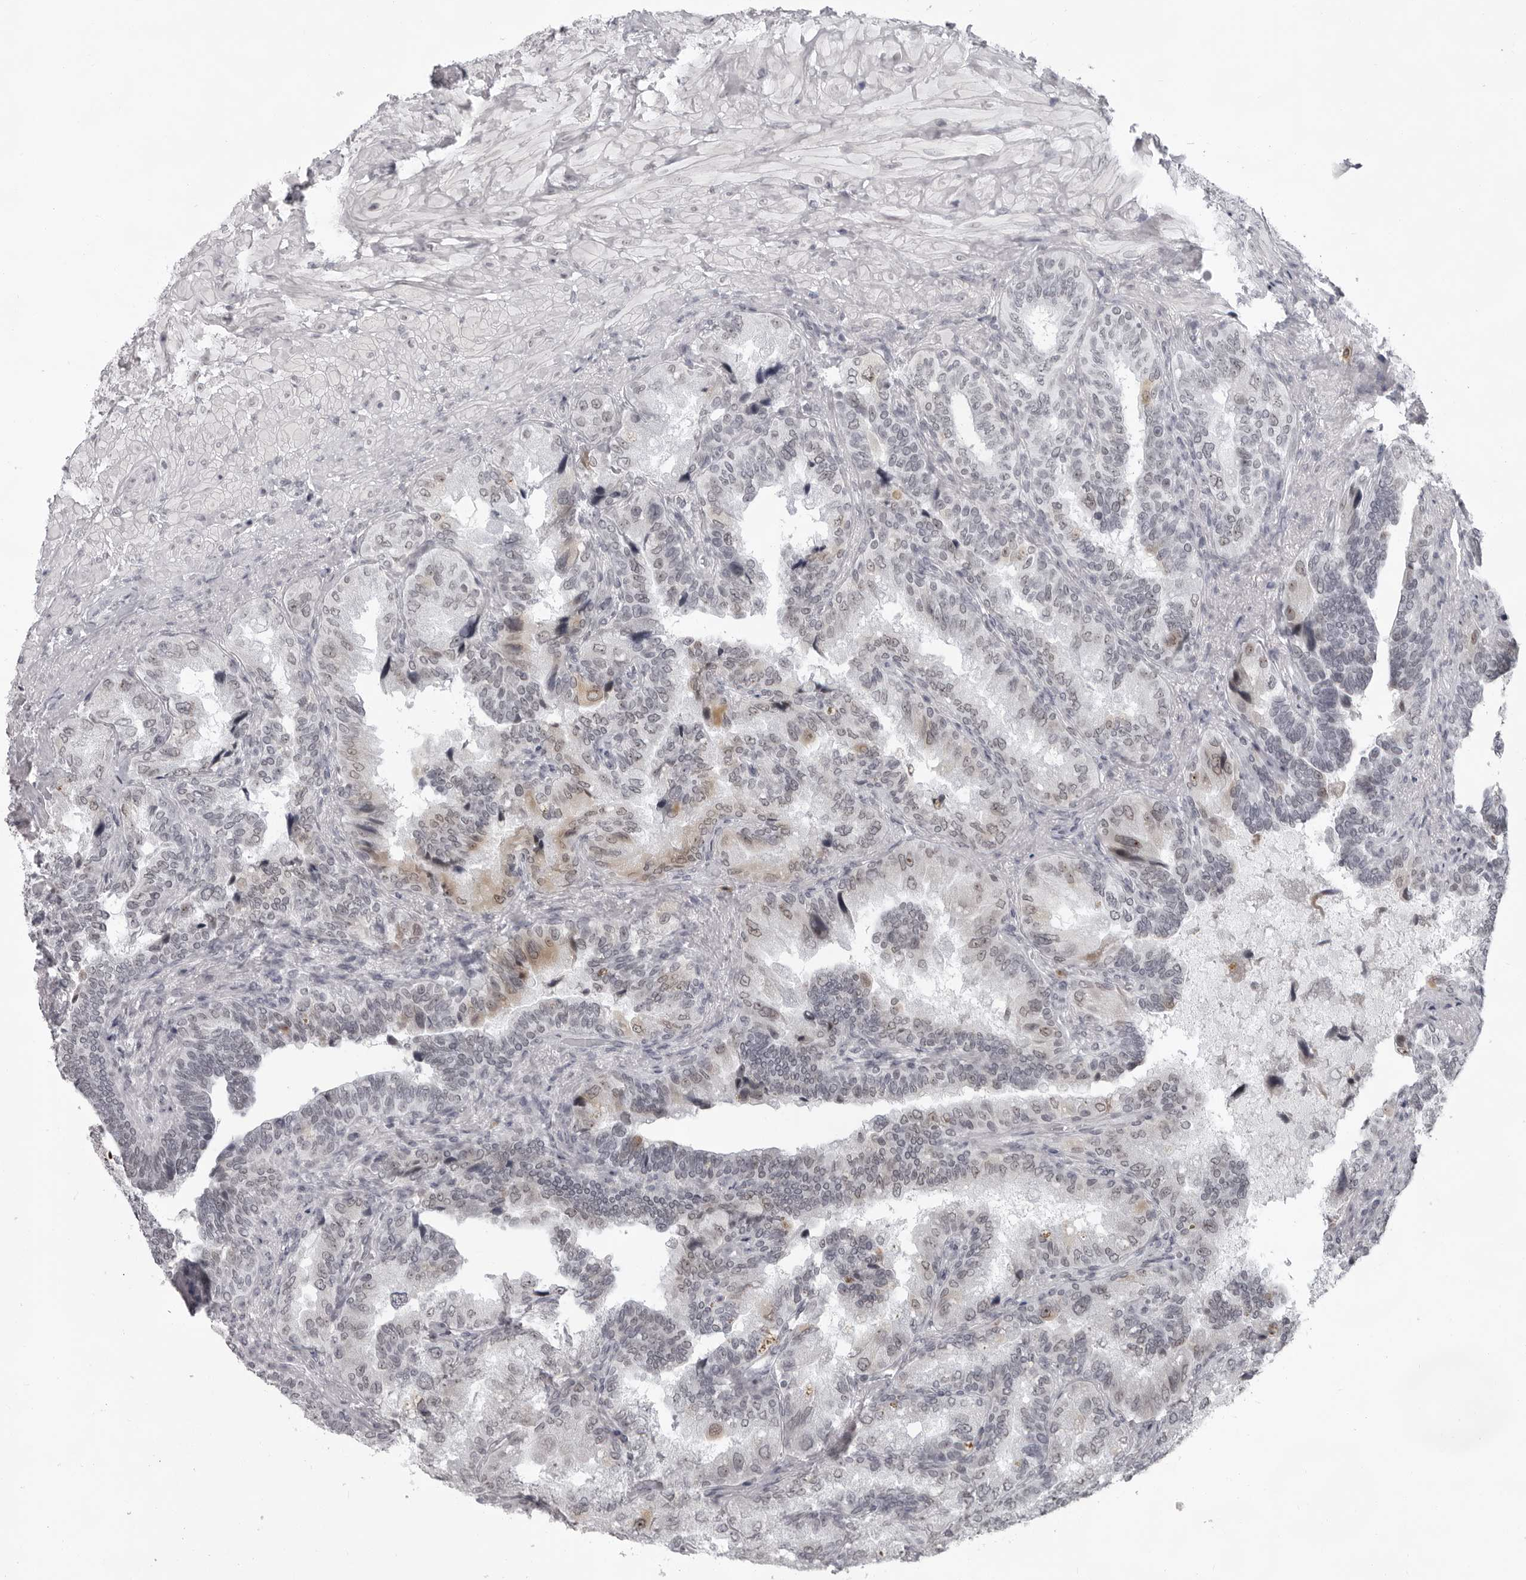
{"staining": {"intensity": "weak", "quantity": "25%-75%", "location": "nuclear"}, "tissue": "seminal vesicle", "cell_type": "Glandular cells", "image_type": "normal", "snomed": [{"axis": "morphology", "description": "Normal tissue, NOS"}, {"axis": "topography", "description": "Seminal veicle"}, {"axis": "topography", "description": "Peripheral nerve tissue"}], "caption": "A low amount of weak nuclear positivity is seen in approximately 25%-75% of glandular cells in unremarkable seminal vesicle.", "gene": "EXOSC10", "patient": {"sex": "male", "age": 63}}